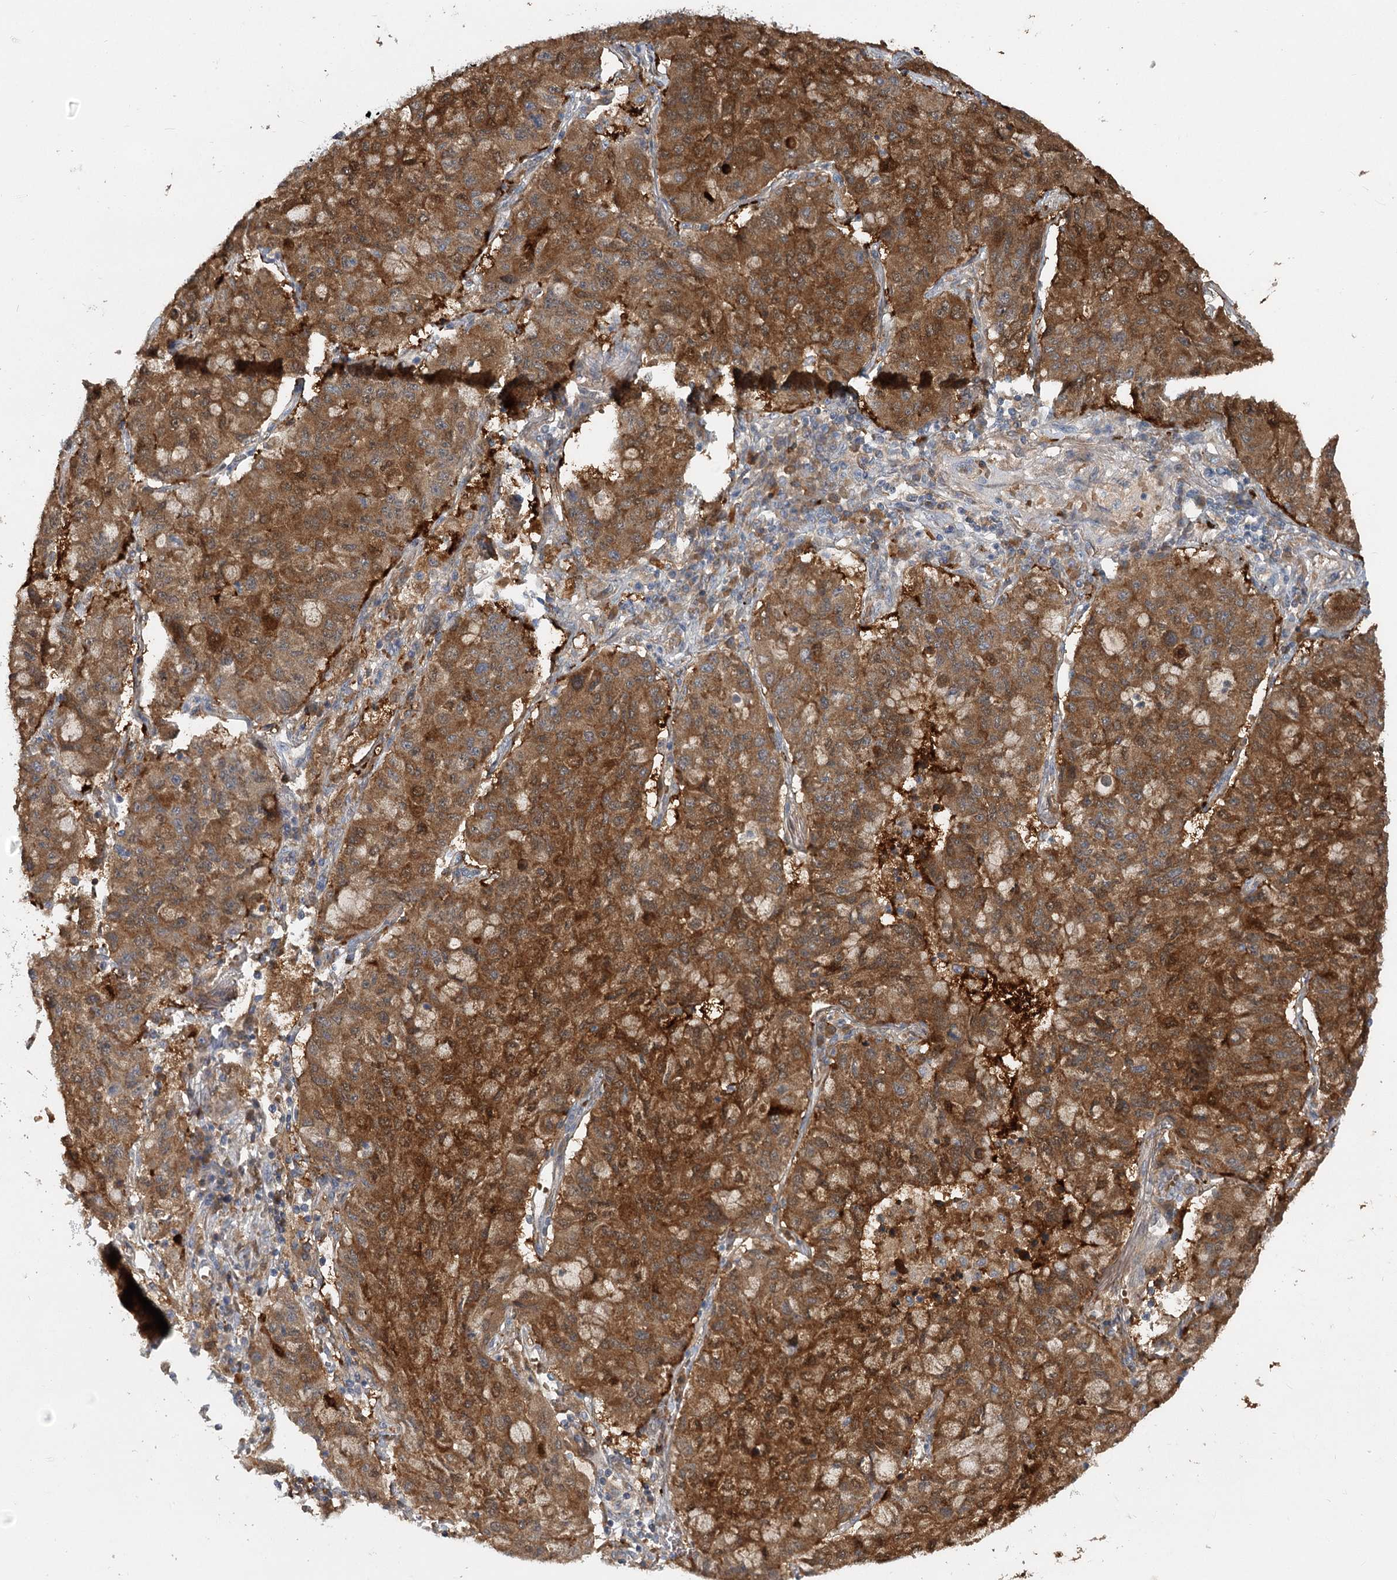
{"staining": {"intensity": "strong", "quantity": ">75%", "location": "cytoplasmic/membranous"}, "tissue": "lung cancer", "cell_type": "Tumor cells", "image_type": "cancer", "snomed": [{"axis": "morphology", "description": "Squamous cell carcinoma, NOS"}, {"axis": "topography", "description": "Lung"}], "caption": "IHC histopathology image of human squamous cell carcinoma (lung) stained for a protein (brown), which displays high levels of strong cytoplasmic/membranous positivity in approximately >75% of tumor cells.", "gene": "PYROXD2", "patient": {"sex": "male", "age": 74}}